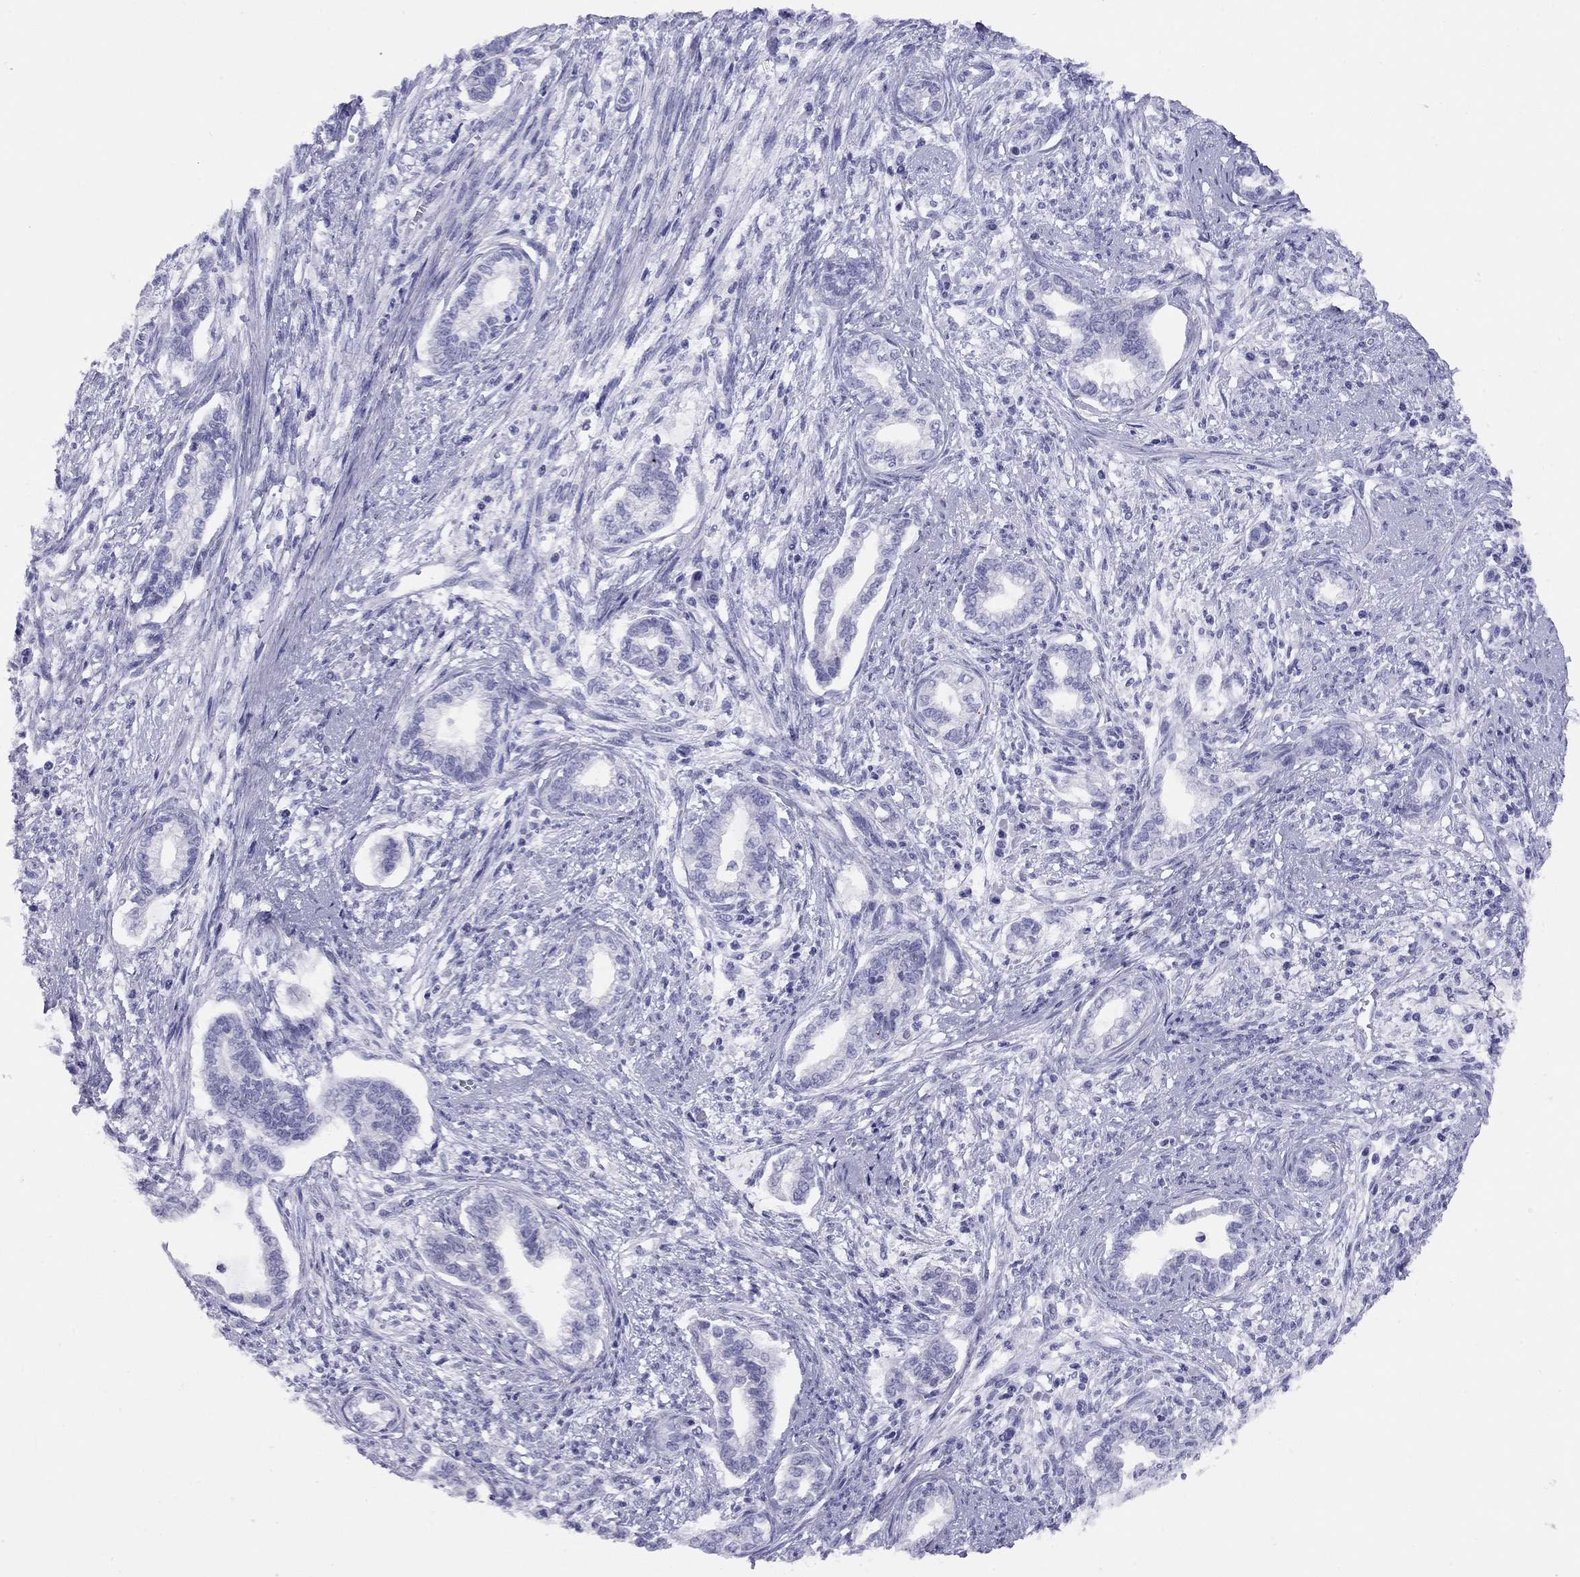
{"staining": {"intensity": "negative", "quantity": "none", "location": "none"}, "tissue": "cervical cancer", "cell_type": "Tumor cells", "image_type": "cancer", "snomed": [{"axis": "morphology", "description": "Adenocarcinoma, NOS"}, {"axis": "topography", "description": "Cervix"}], "caption": "Tumor cells are negative for brown protein staining in cervical cancer. The staining was performed using DAB (3,3'-diaminobenzidine) to visualize the protein expression in brown, while the nuclei were stained in blue with hematoxylin (Magnification: 20x).", "gene": "LYAR", "patient": {"sex": "female", "age": 62}}